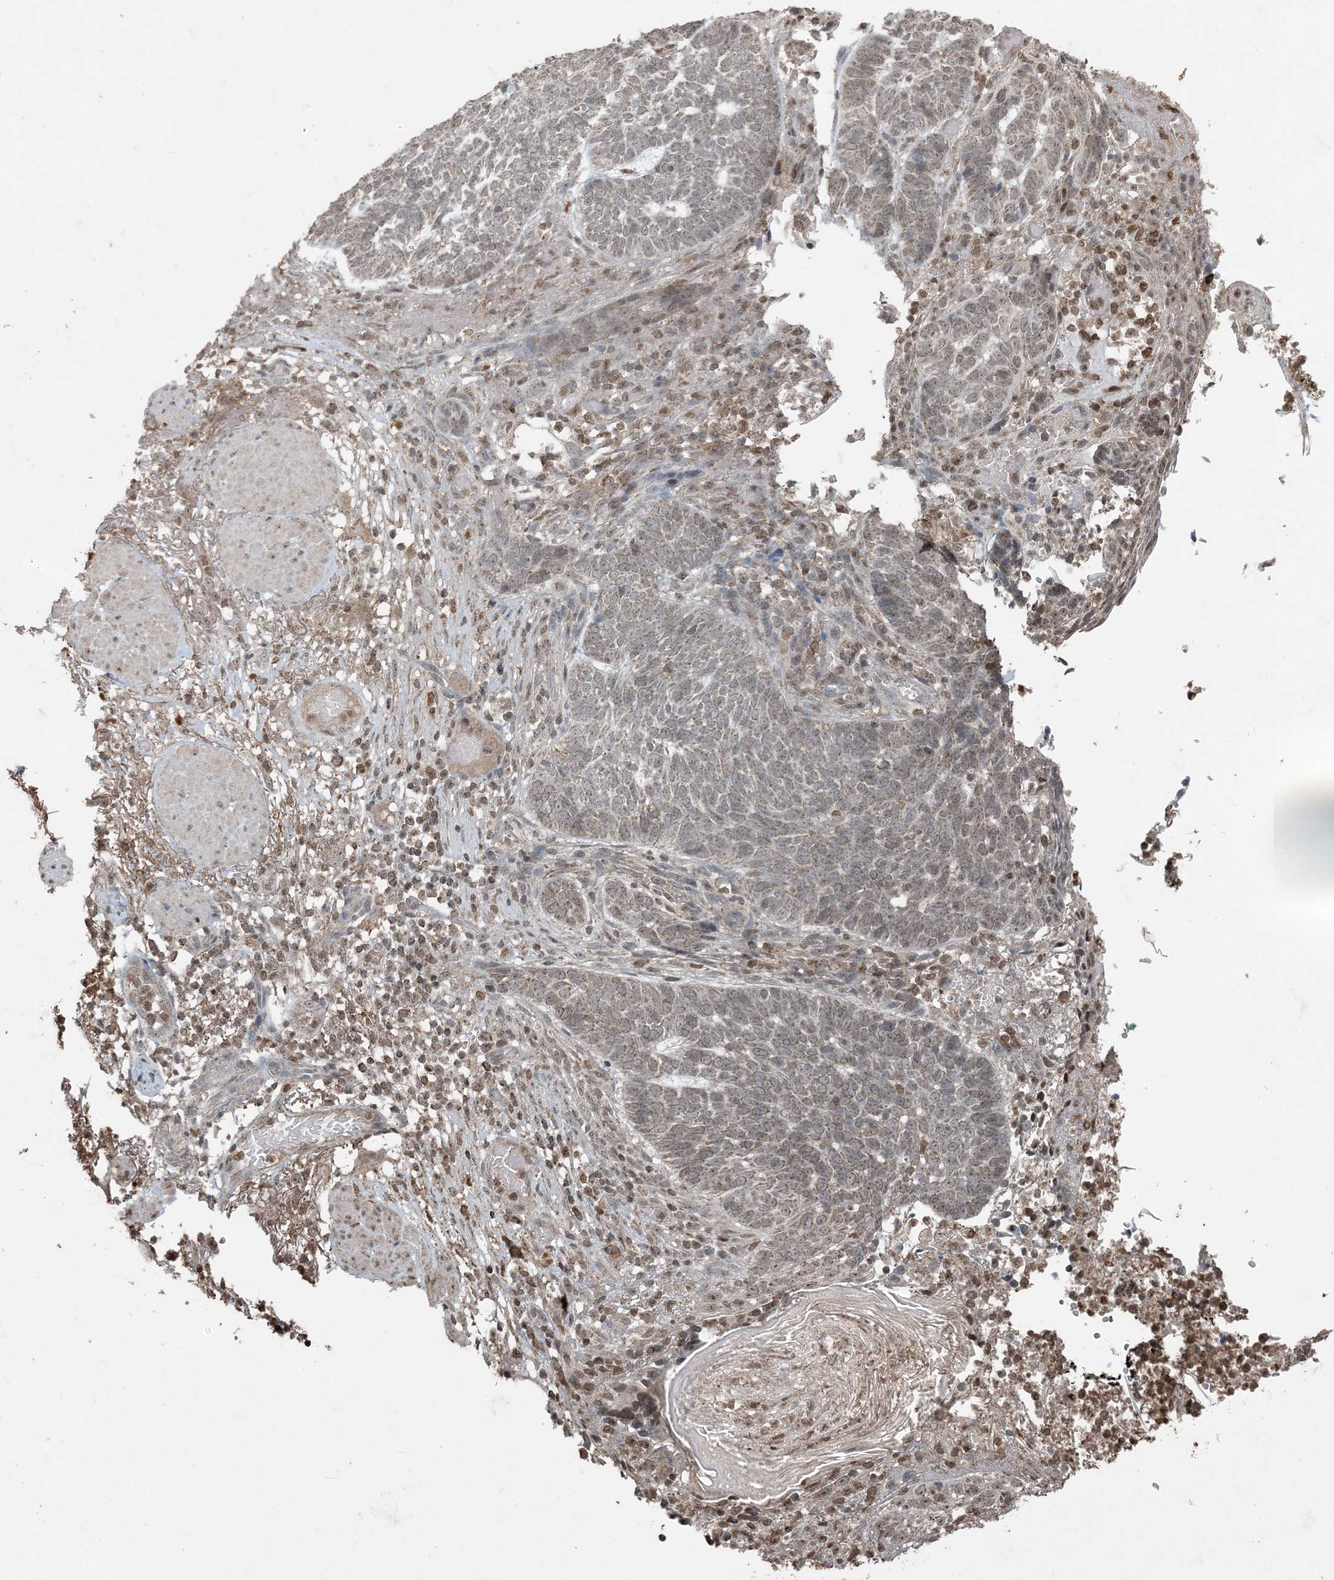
{"staining": {"intensity": "weak", "quantity": "25%-75%", "location": "cytoplasmic/membranous,nuclear"}, "tissue": "skin cancer", "cell_type": "Tumor cells", "image_type": "cancer", "snomed": [{"axis": "morphology", "description": "Normal tissue, NOS"}, {"axis": "morphology", "description": "Basal cell carcinoma"}, {"axis": "topography", "description": "Skin"}], "caption": "DAB (3,3'-diaminobenzidine) immunohistochemical staining of skin cancer reveals weak cytoplasmic/membranous and nuclear protein staining in about 25%-75% of tumor cells.", "gene": "GNL1", "patient": {"sex": "male", "age": 64}}